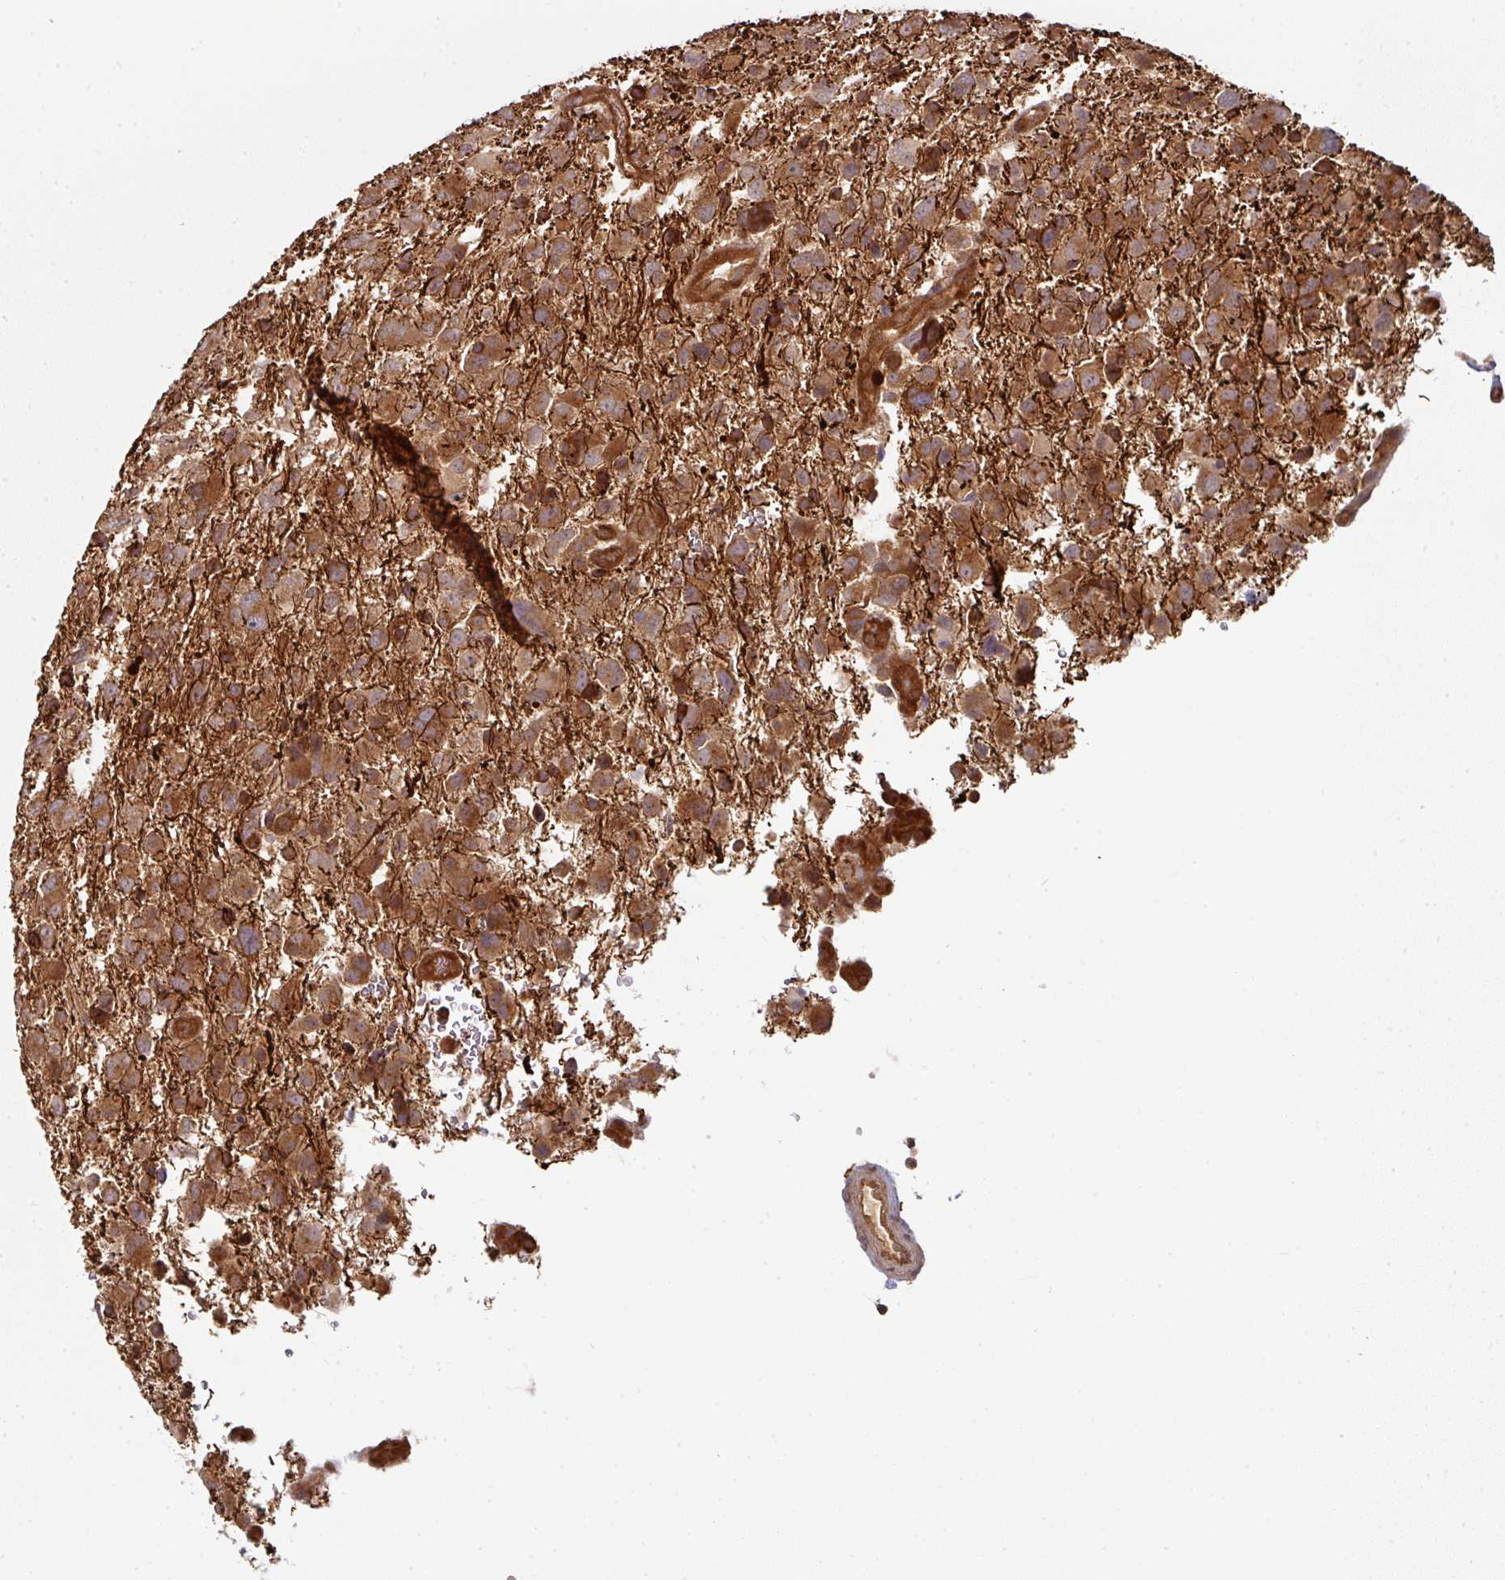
{"staining": {"intensity": "strong", "quantity": ">75%", "location": "cytoplasmic/membranous"}, "tissue": "glioma", "cell_type": "Tumor cells", "image_type": "cancer", "snomed": [{"axis": "morphology", "description": "Glioma, malignant, High grade"}, {"axis": "topography", "description": "Brain"}], "caption": "Tumor cells reveal high levels of strong cytoplasmic/membranous staining in about >75% of cells in high-grade glioma (malignant).", "gene": "EIF4EBP2", "patient": {"sex": "male", "age": 61}}